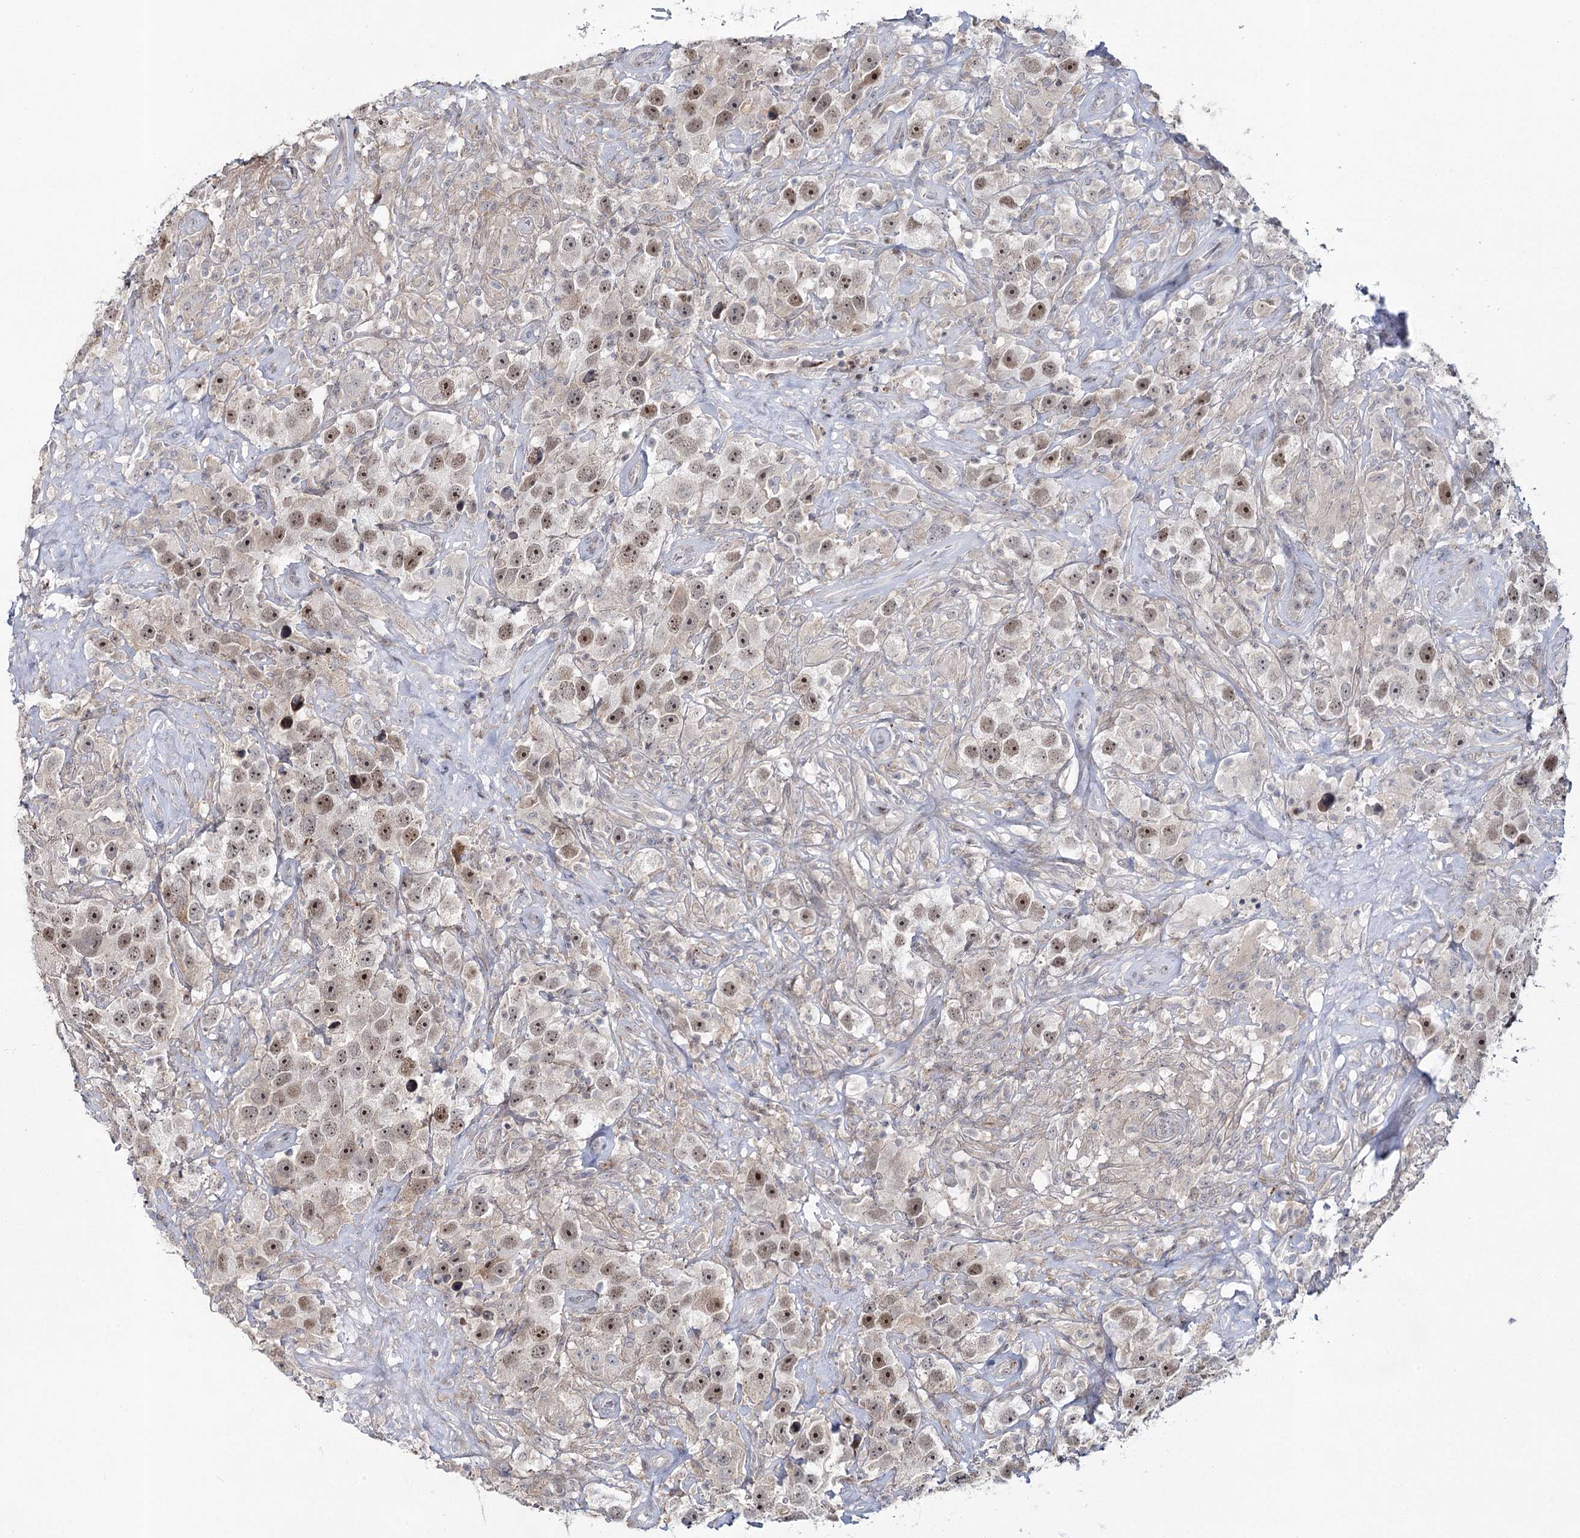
{"staining": {"intensity": "moderate", "quantity": "25%-75%", "location": "nuclear"}, "tissue": "testis cancer", "cell_type": "Tumor cells", "image_type": "cancer", "snomed": [{"axis": "morphology", "description": "Seminoma, NOS"}, {"axis": "topography", "description": "Testis"}], "caption": "There is medium levels of moderate nuclear positivity in tumor cells of testis cancer, as demonstrated by immunohistochemical staining (brown color).", "gene": "ZC3H8", "patient": {"sex": "male", "age": 49}}